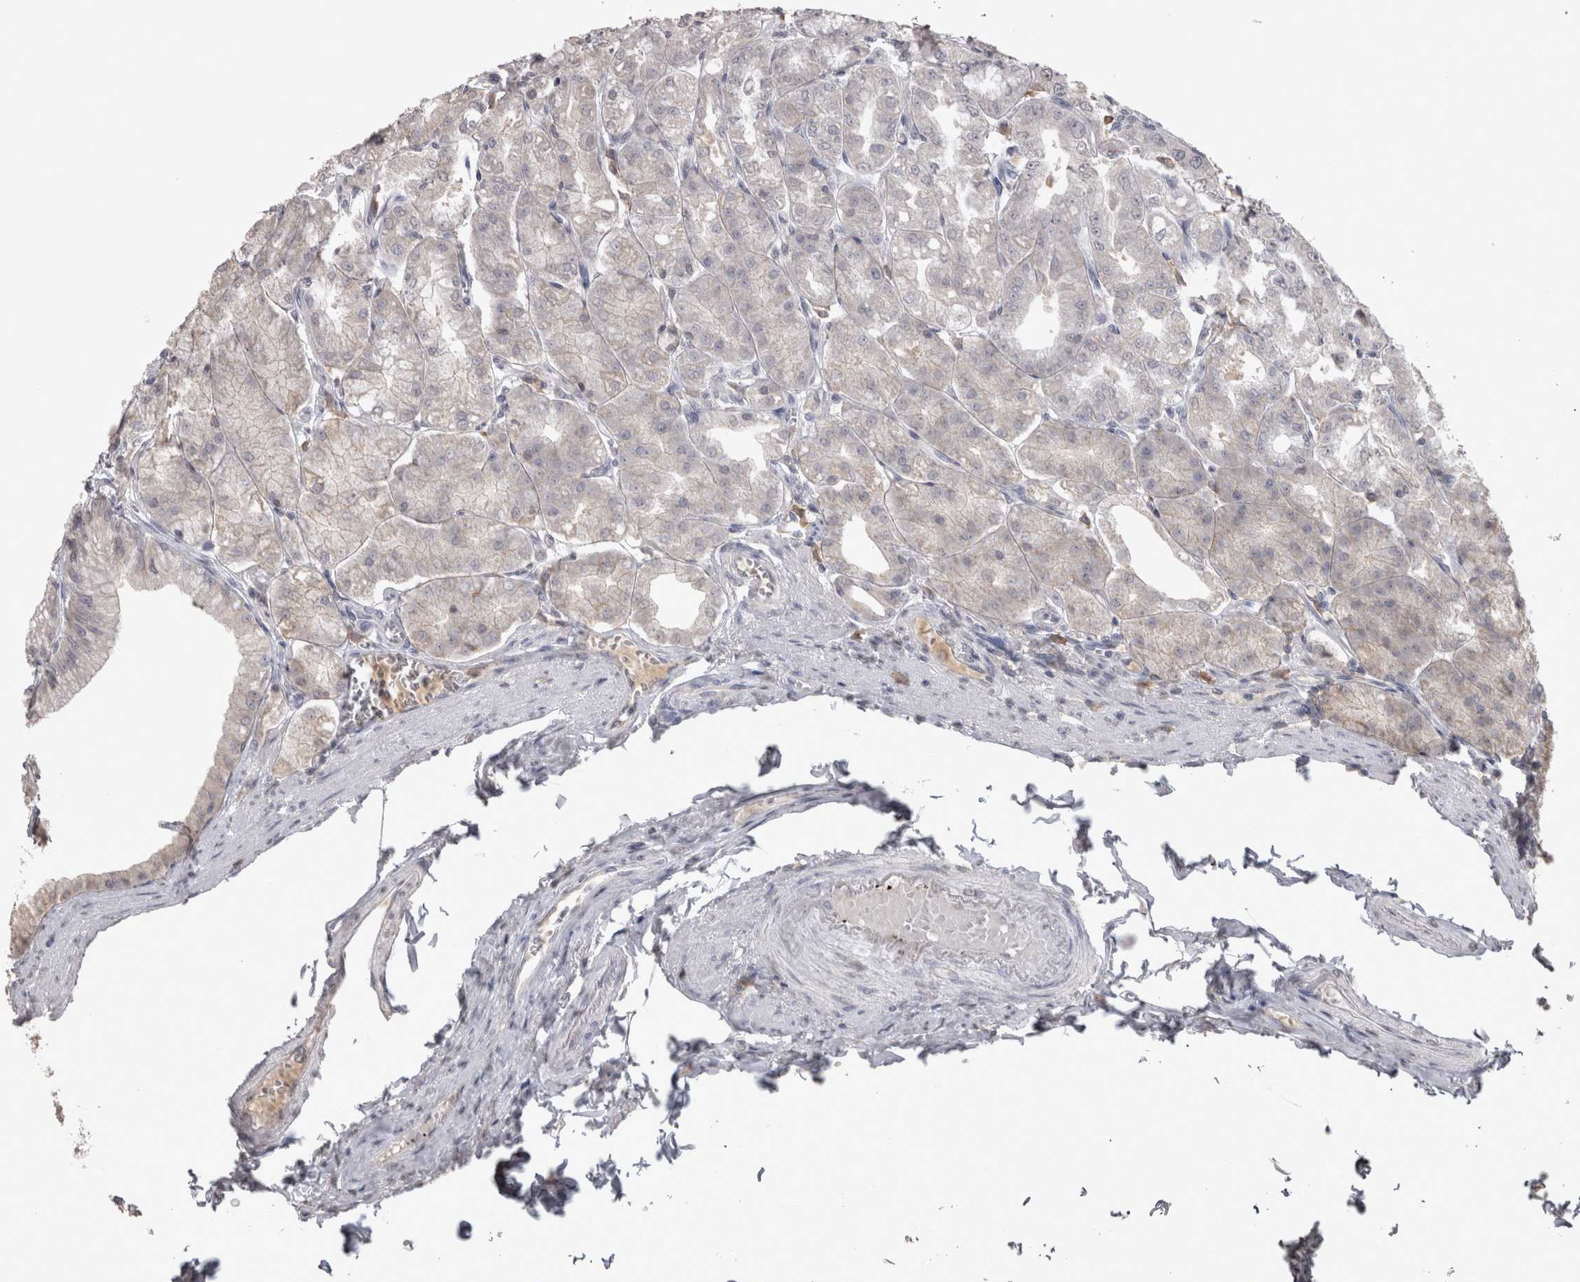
{"staining": {"intensity": "negative", "quantity": "none", "location": "none"}, "tissue": "stomach", "cell_type": "Glandular cells", "image_type": "normal", "snomed": [{"axis": "morphology", "description": "Normal tissue, NOS"}, {"axis": "topography", "description": "Stomach, lower"}], "caption": "High magnification brightfield microscopy of benign stomach stained with DAB (3,3'-diaminobenzidine) (brown) and counterstained with hematoxylin (blue): glandular cells show no significant expression. (Brightfield microscopy of DAB immunohistochemistry (IHC) at high magnification).", "gene": "LAX1", "patient": {"sex": "male", "age": 71}}